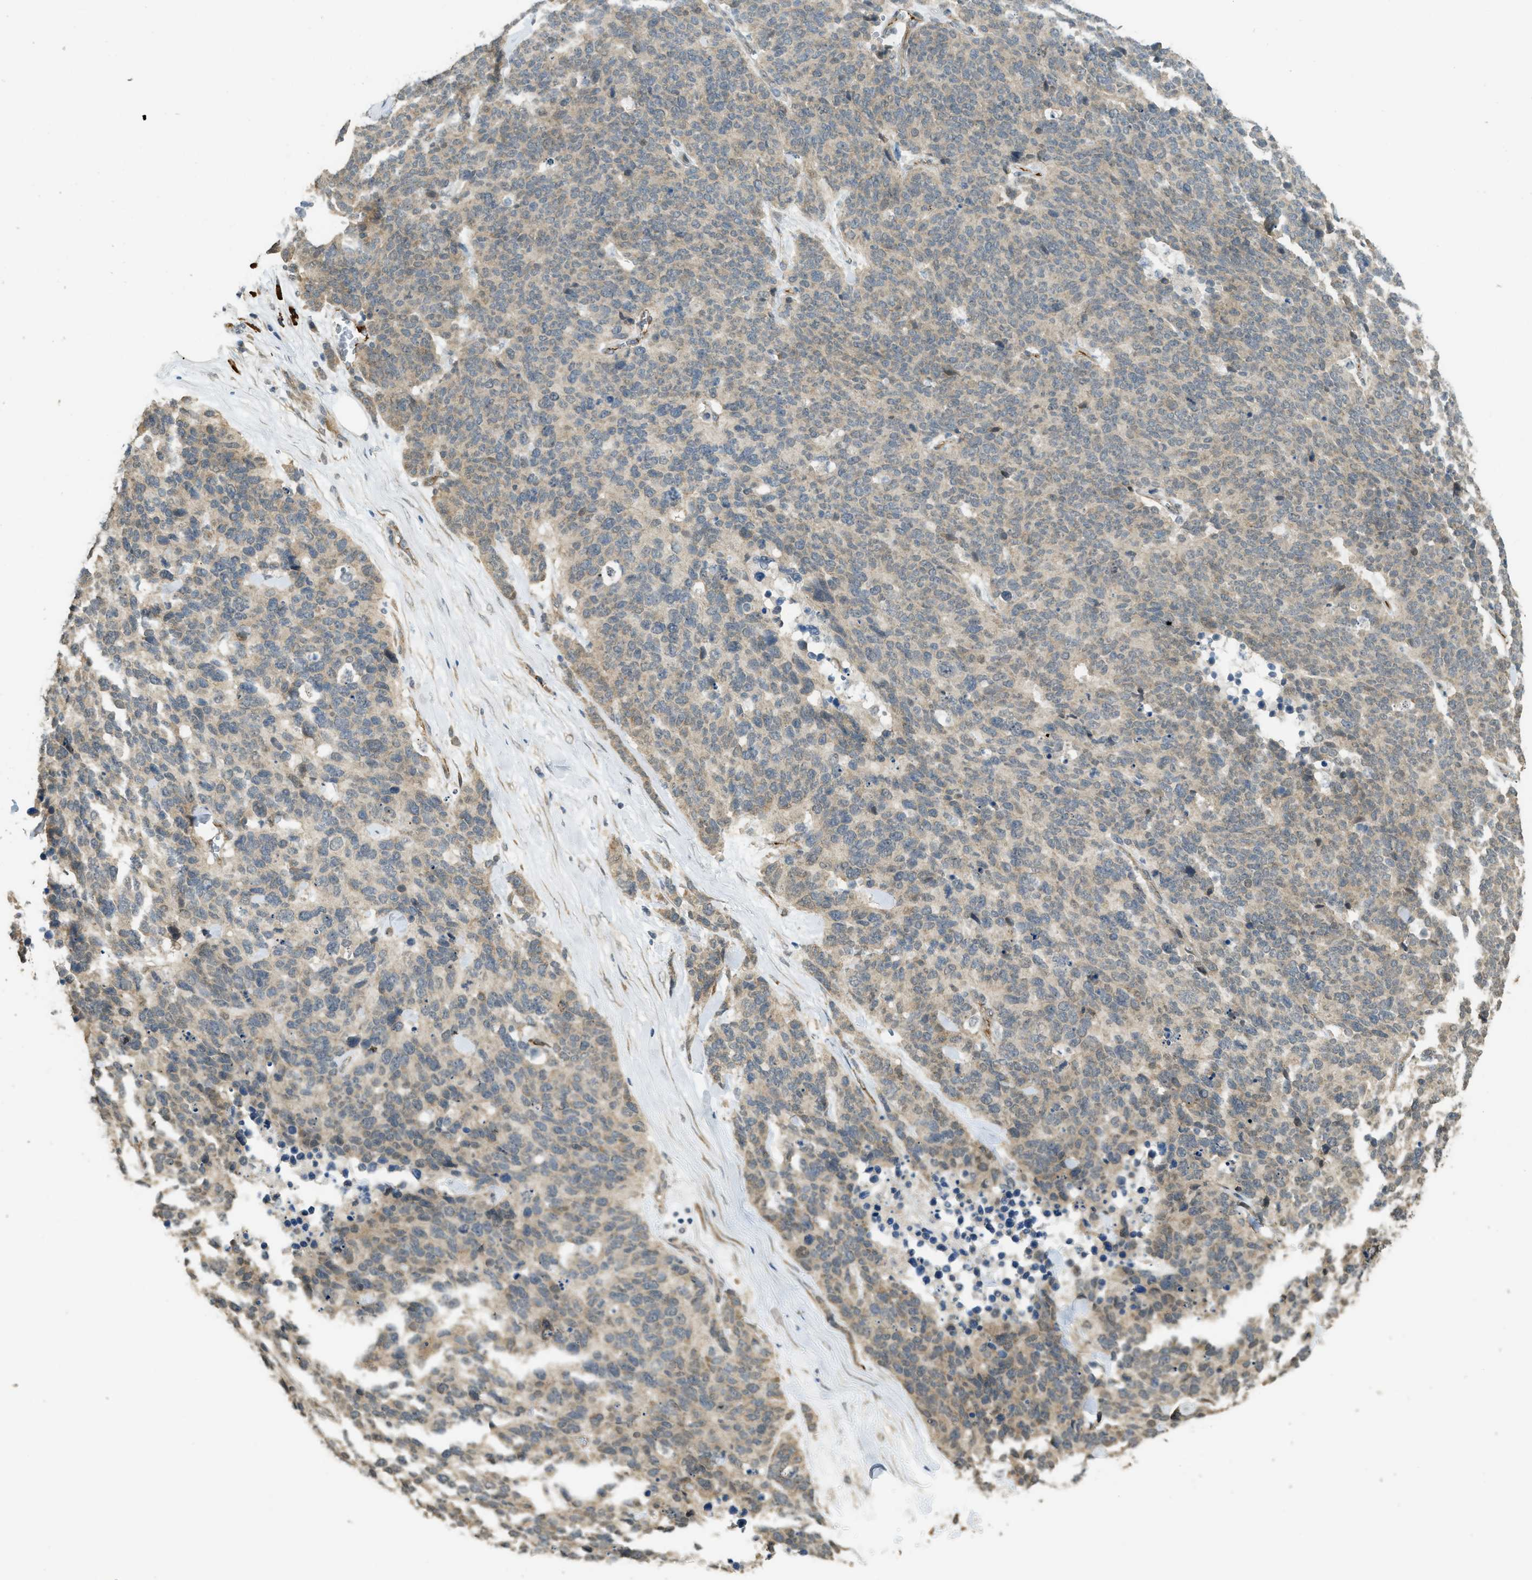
{"staining": {"intensity": "weak", "quantity": ">75%", "location": "cytoplasmic/membranous"}, "tissue": "lung cancer", "cell_type": "Tumor cells", "image_type": "cancer", "snomed": [{"axis": "morphology", "description": "Neoplasm, malignant, NOS"}, {"axis": "topography", "description": "Lung"}], "caption": "High-magnification brightfield microscopy of lung cancer (malignant neoplasm) stained with DAB (brown) and counterstained with hematoxylin (blue). tumor cells exhibit weak cytoplasmic/membranous expression is identified in about>75% of cells. (Stains: DAB (3,3'-diaminobenzidine) in brown, nuclei in blue, Microscopy: brightfield microscopy at high magnification).", "gene": "IGF2BP2", "patient": {"sex": "female", "age": 58}}